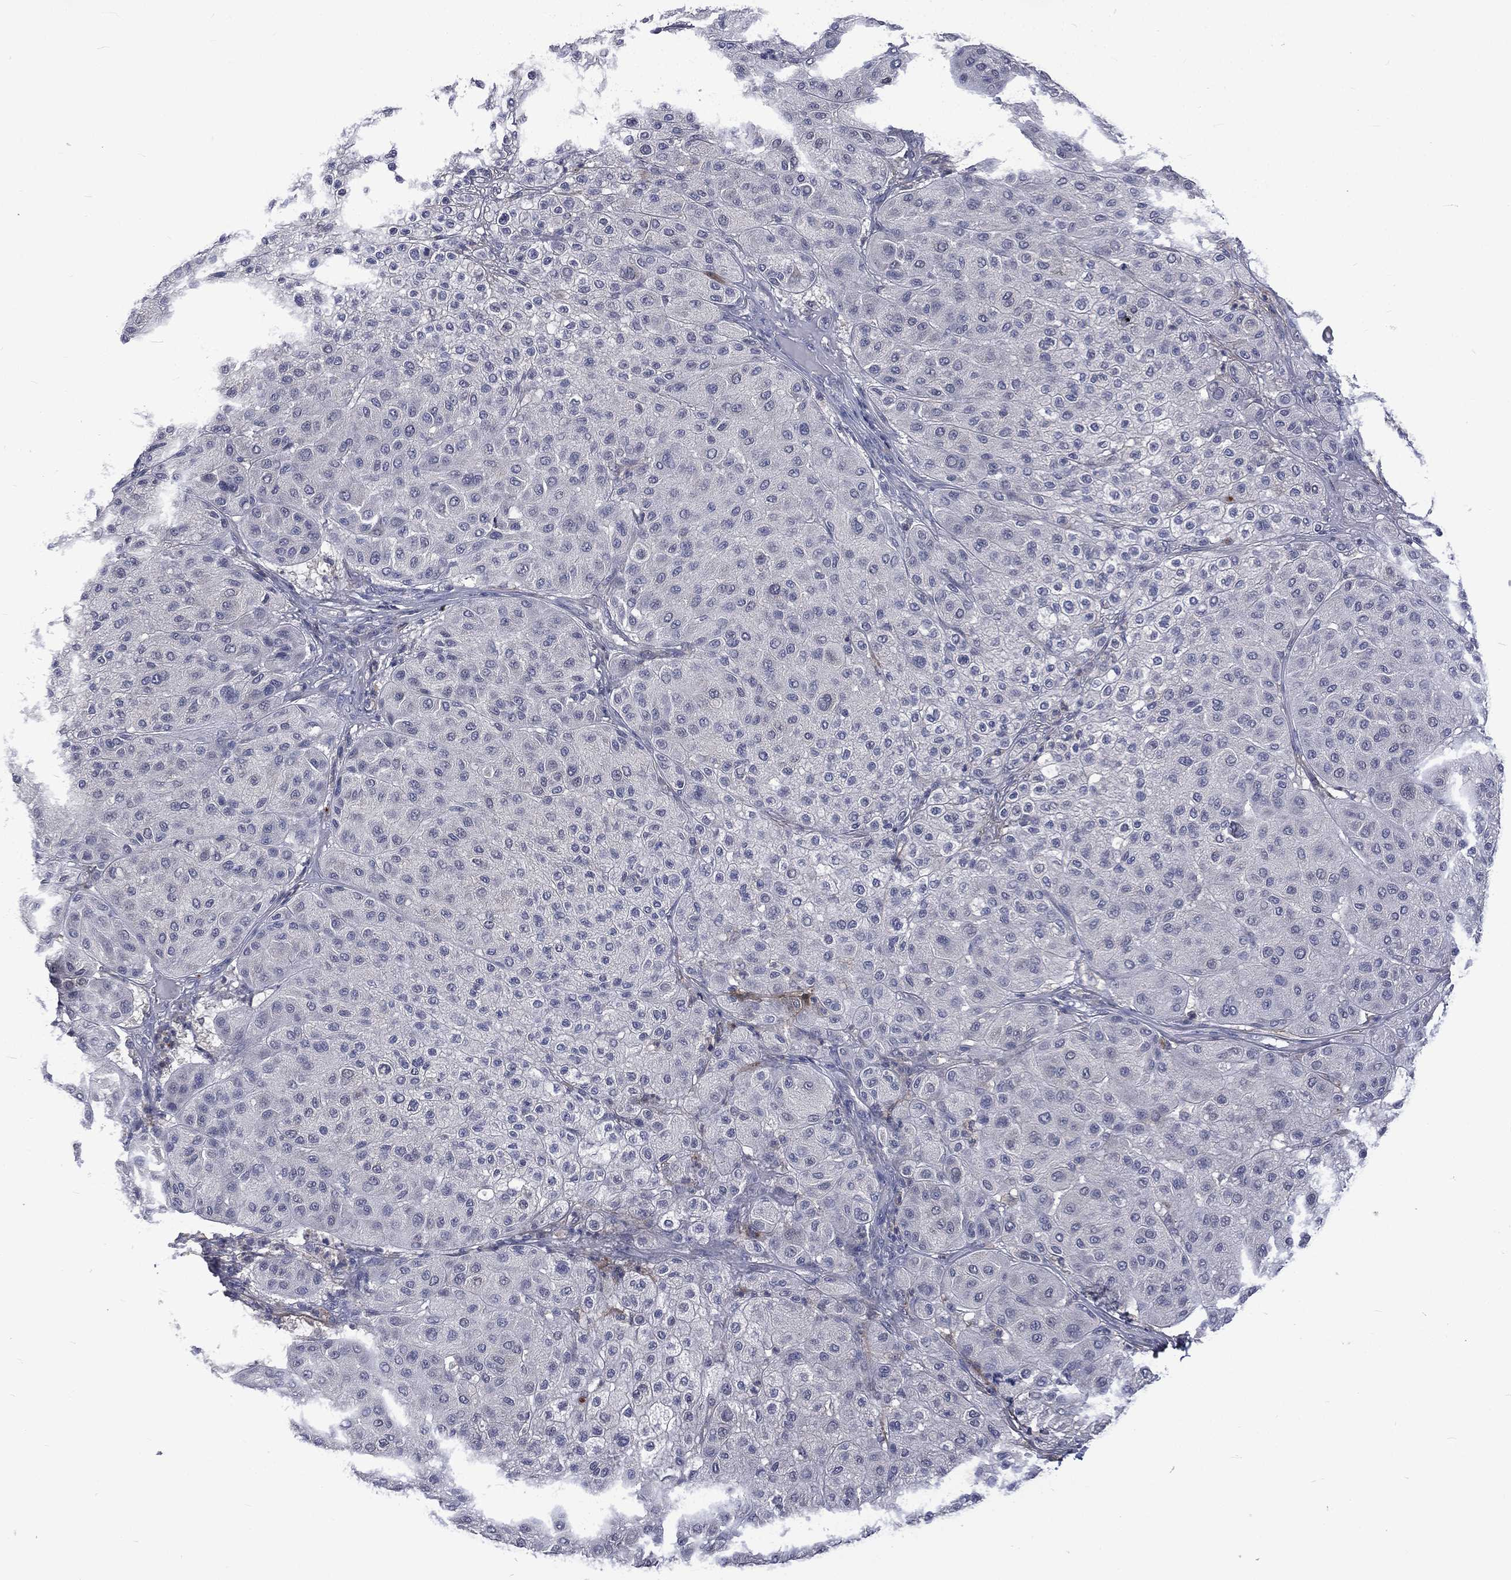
{"staining": {"intensity": "negative", "quantity": "none", "location": "none"}, "tissue": "melanoma", "cell_type": "Tumor cells", "image_type": "cancer", "snomed": [{"axis": "morphology", "description": "Malignant melanoma, Metastatic site"}, {"axis": "topography", "description": "Smooth muscle"}], "caption": "The immunohistochemistry (IHC) photomicrograph has no significant staining in tumor cells of malignant melanoma (metastatic site) tissue.", "gene": "CA12", "patient": {"sex": "male", "age": 41}}